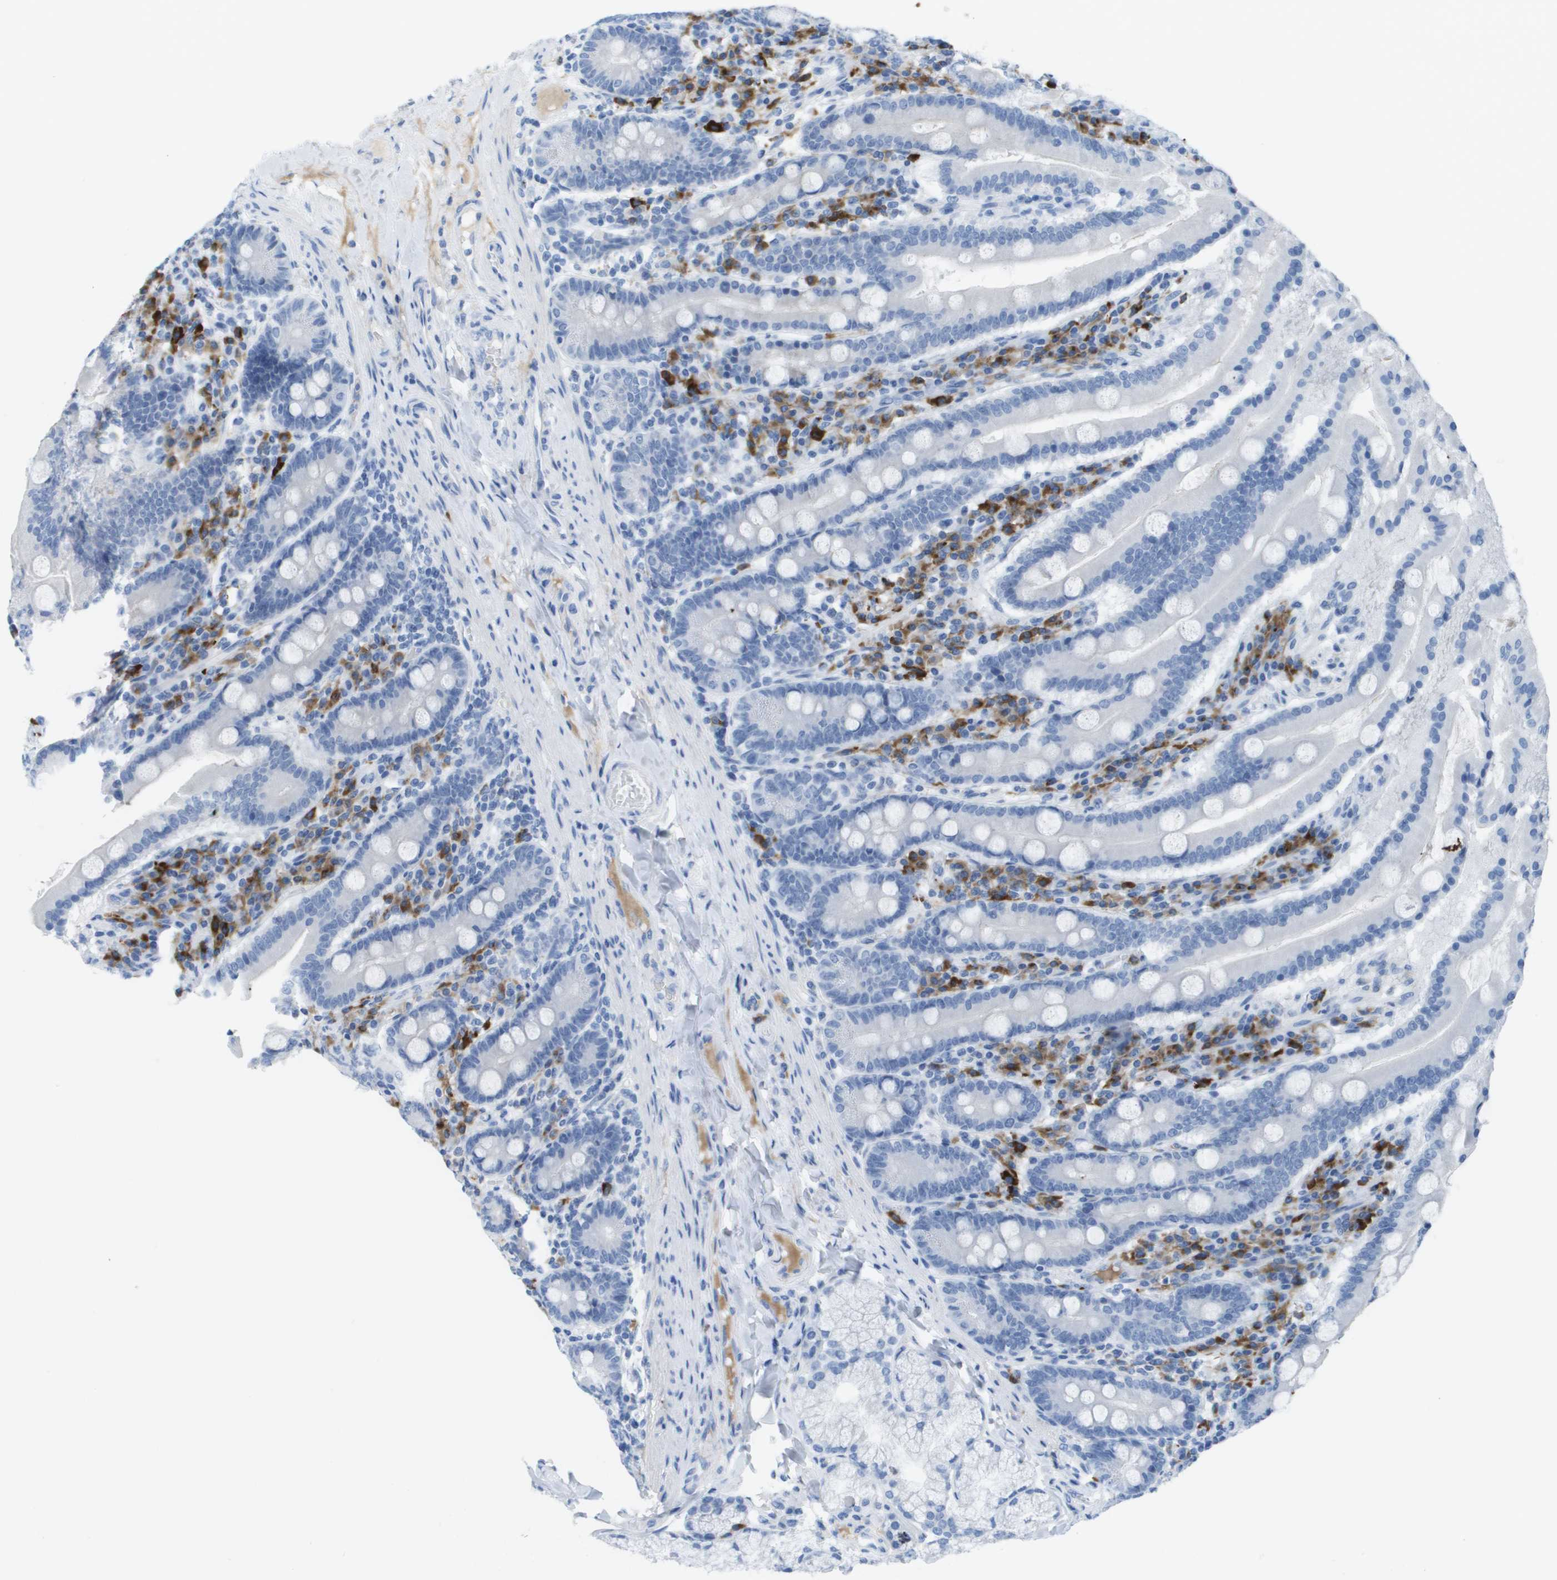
{"staining": {"intensity": "negative", "quantity": "none", "location": "none"}, "tissue": "duodenum", "cell_type": "Glandular cells", "image_type": "normal", "snomed": [{"axis": "morphology", "description": "Normal tissue, NOS"}, {"axis": "topography", "description": "Duodenum"}], "caption": "Protein analysis of benign duodenum shows no significant positivity in glandular cells.", "gene": "GPR18", "patient": {"sex": "male", "age": 50}}